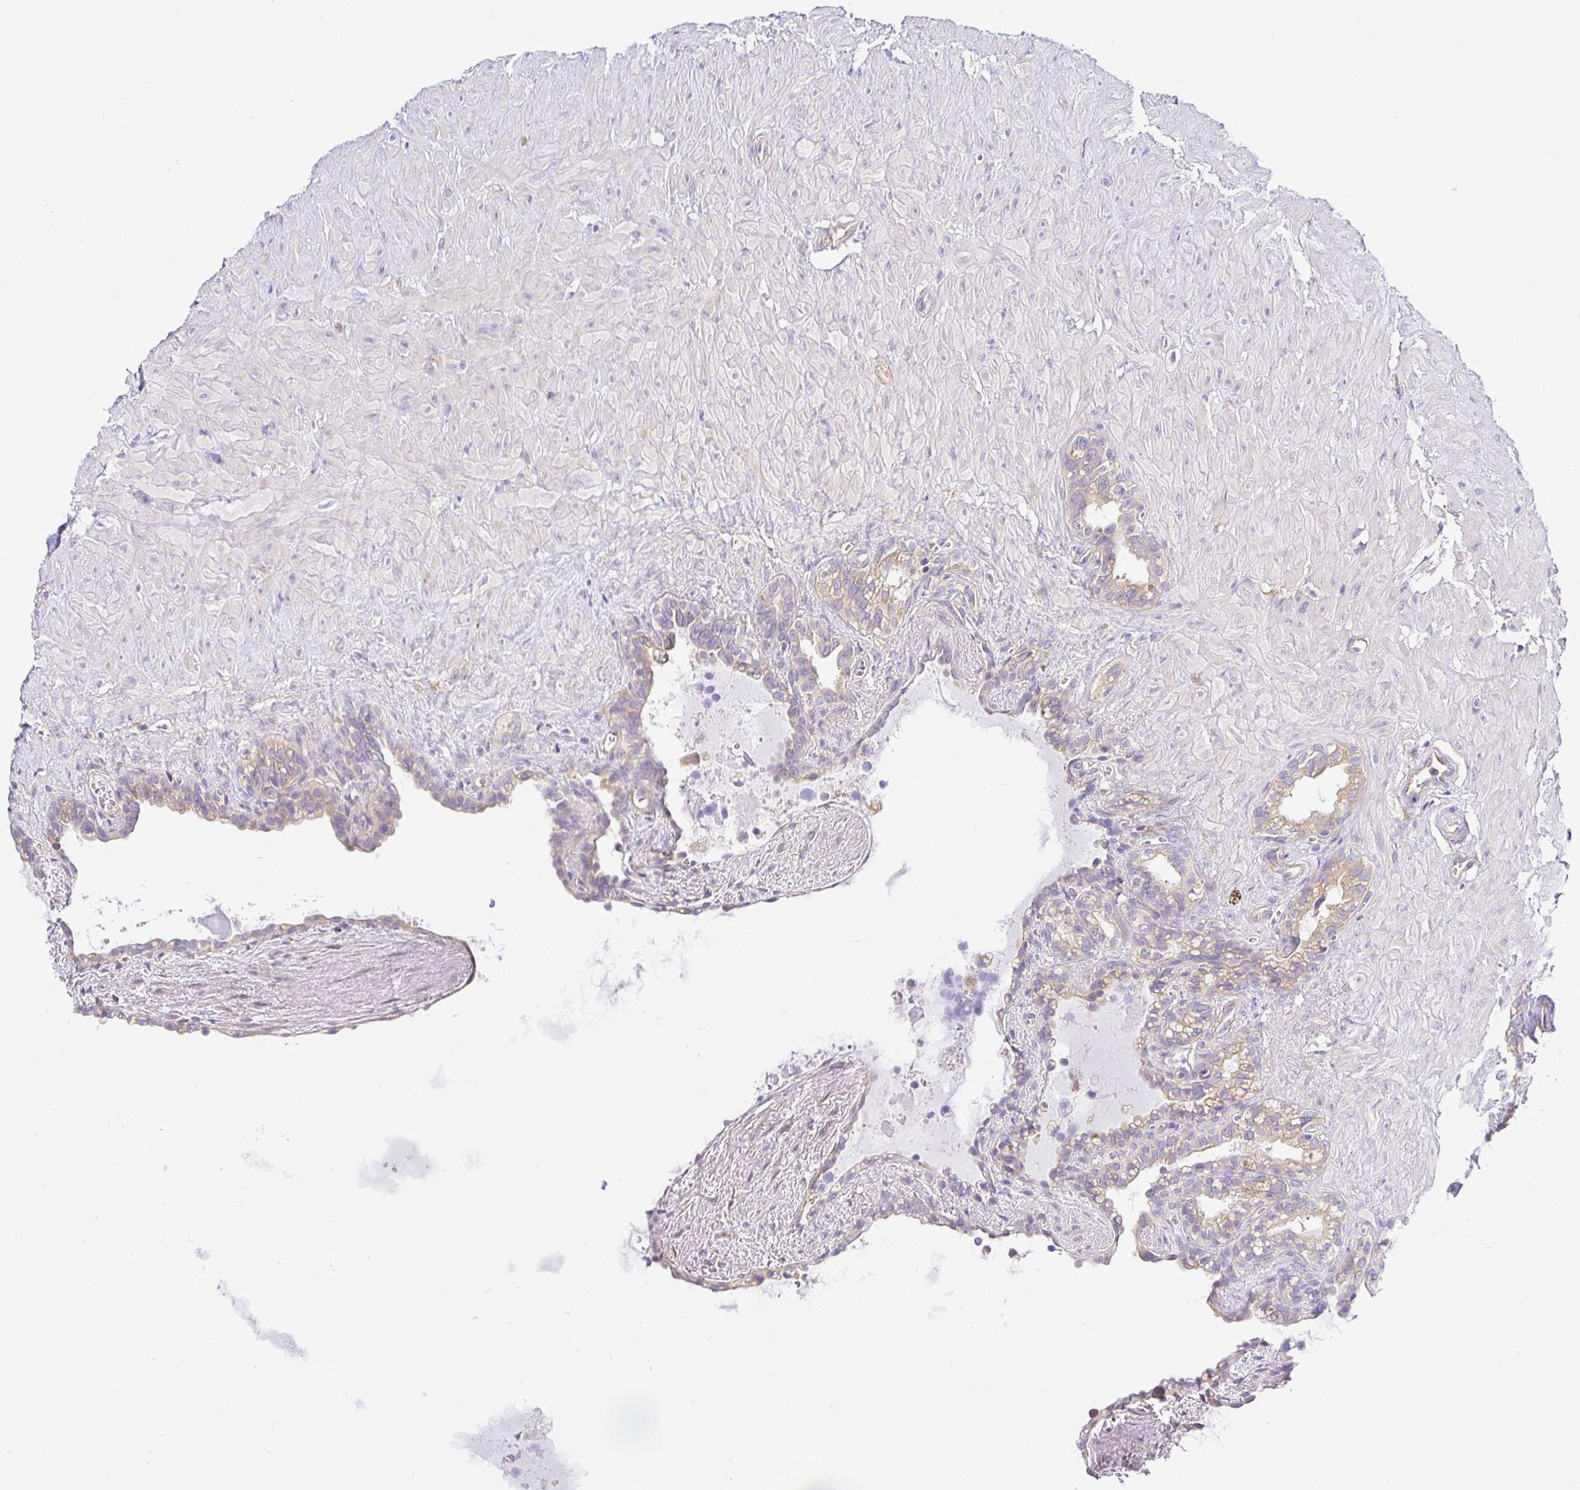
{"staining": {"intensity": "moderate", "quantity": ">75%", "location": "cytoplasmic/membranous"}, "tissue": "seminal vesicle", "cell_type": "Glandular cells", "image_type": "normal", "snomed": [{"axis": "morphology", "description": "Normal tissue, NOS"}, {"axis": "topography", "description": "Seminal veicle"}], "caption": "The immunohistochemical stain labels moderate cytoplasmic/membranous staining in glandular cells of normal seminal vesicle. (brown staining indicates protein expression, while blue staining denotes nuclei).", "gene": "OPALIN", "patient": {"sex": "male", "age": 76}}